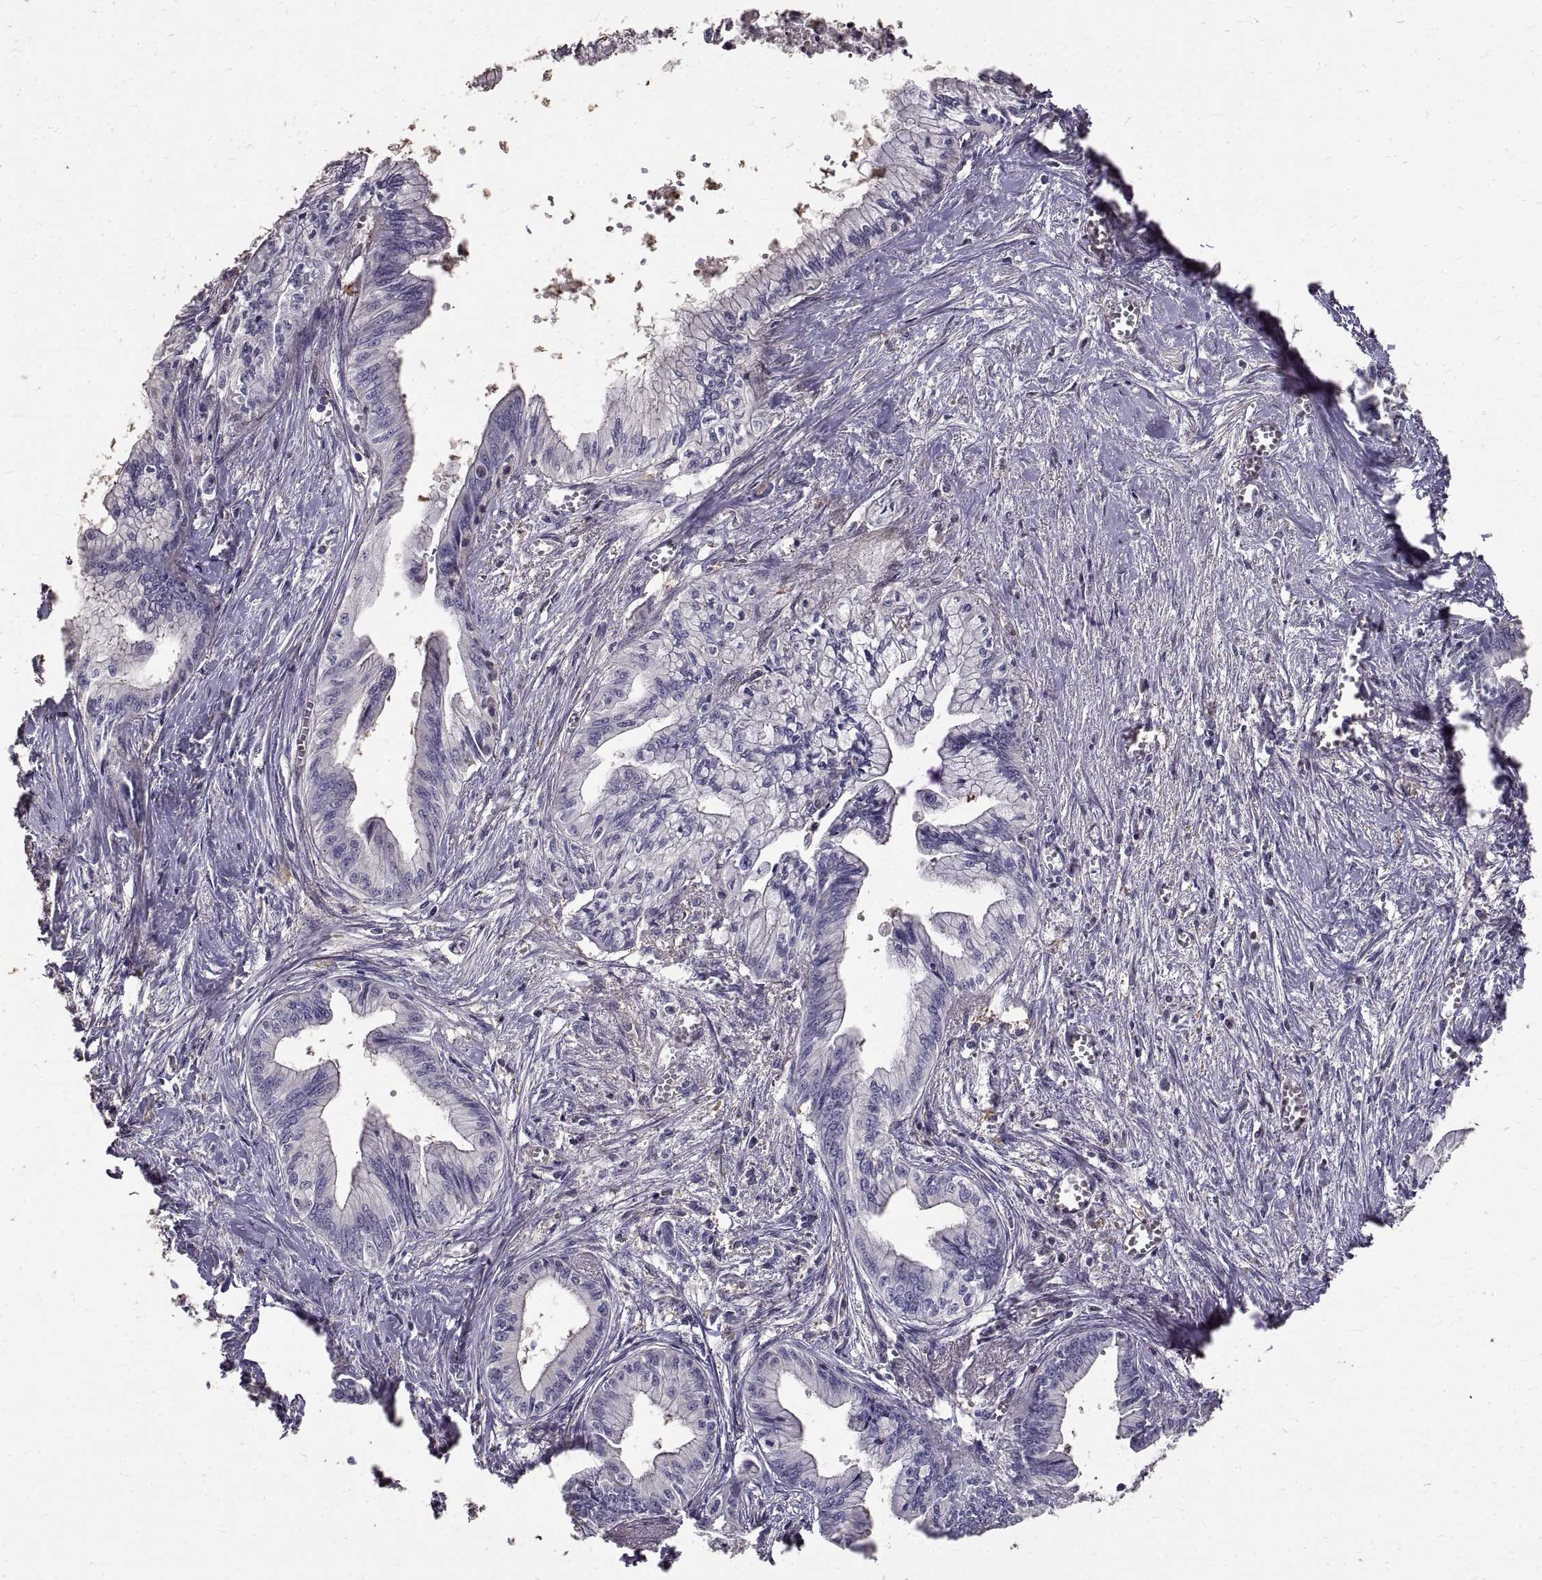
{"staining": {"intensity": "negative", "quantity": "none", "location": "none"}, "tissue": "pancreatic cancer", "cell_type": "Tumor cells", "image_type": "cancer", "snomed": [{"axis": "morphology", "description": "Adenocarcinoma, NOS"}, {"axis": "topography", "description": "Pancreas"}], "caption": "Immunohistochemistry (IHC) histopathology image of neoplastic tissue: human pancreatic cancer stained with DAB displays no significant protein positivity in tumor cells.", "gene": "PEA15", "patient": {"sex": "female", "age": 61}}